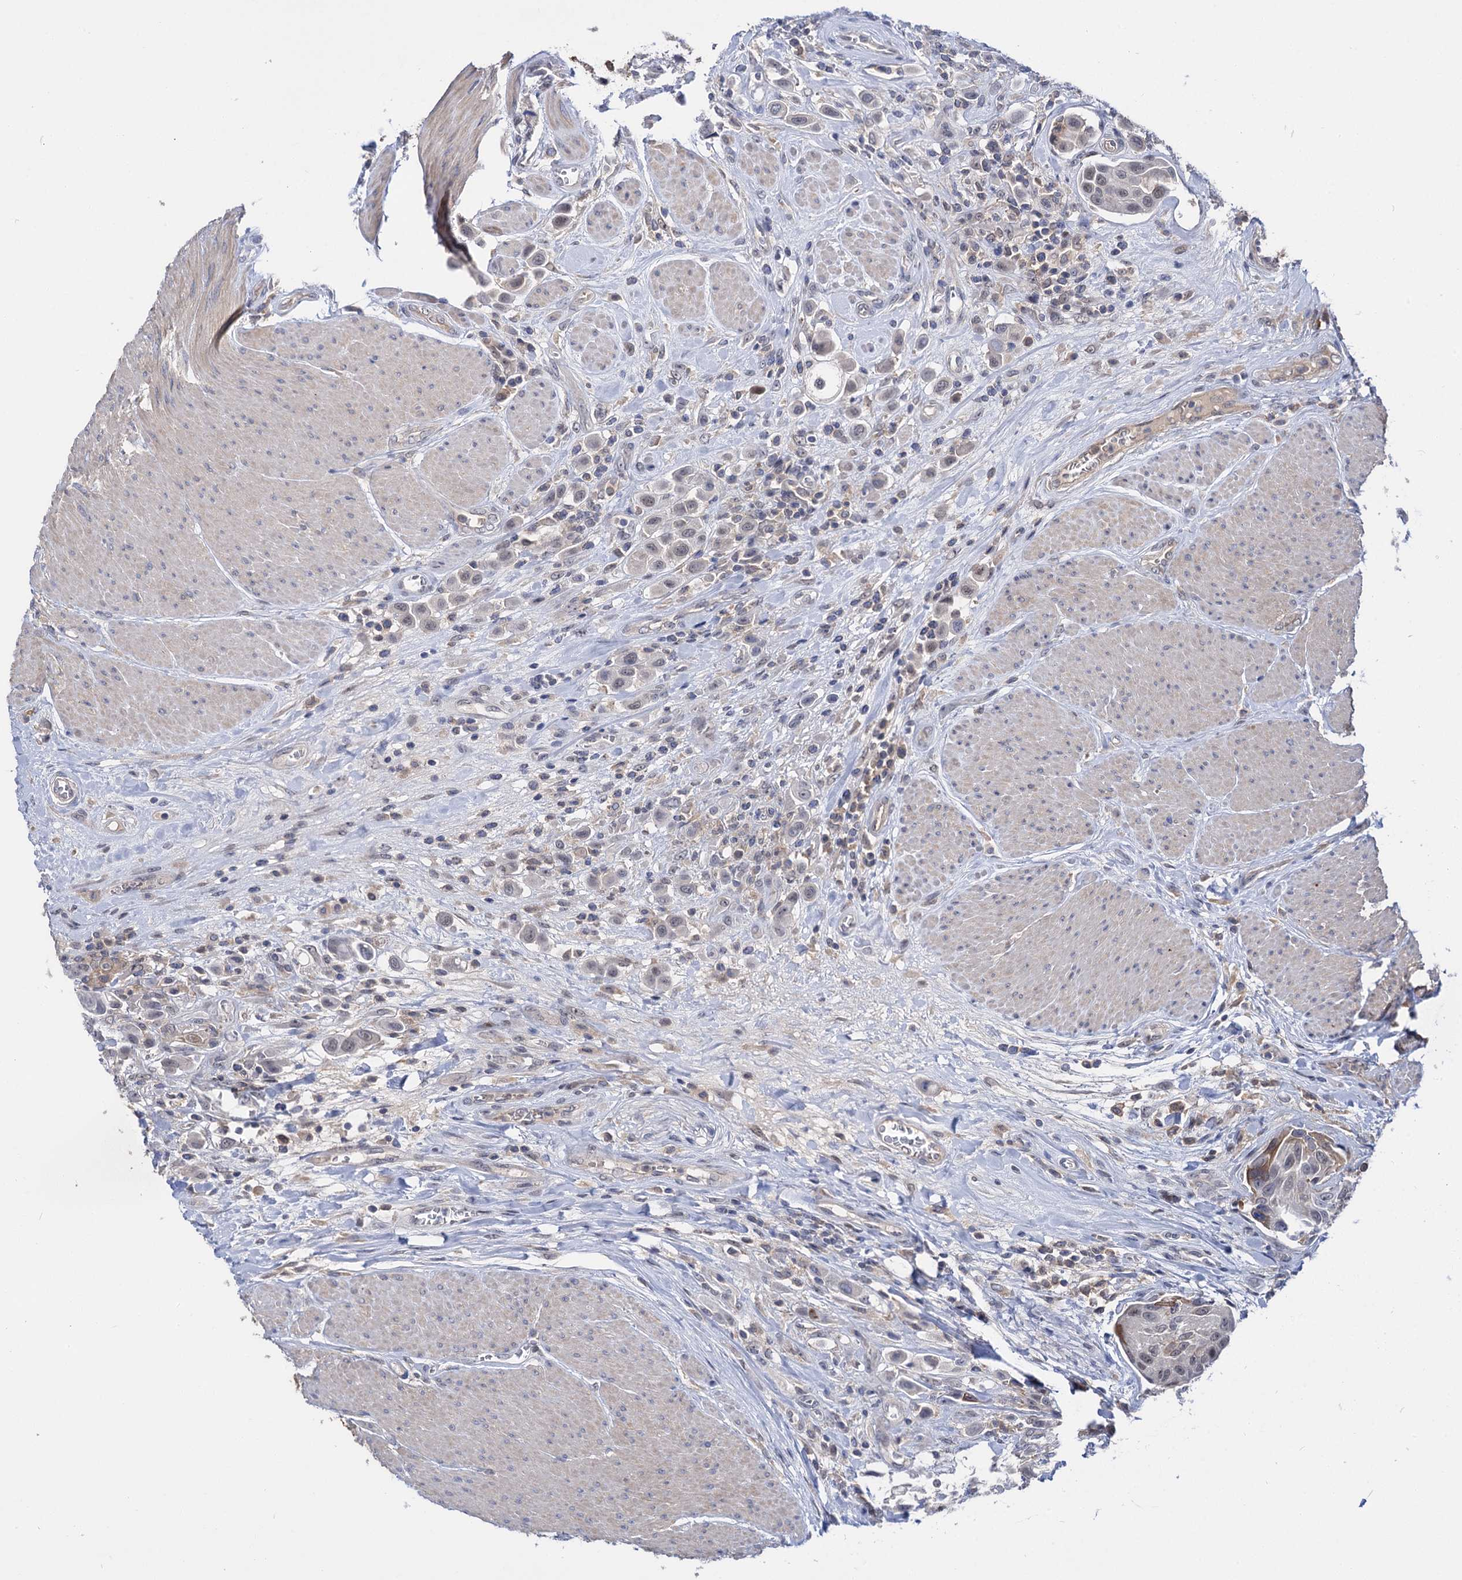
{"staining": {"intensity": "negative", "quantity": "none", "location": "none"}, "tissue": "urothelial cancer", "cell_type": "Tumor cells", "image_type": "cancer", "snomed": [{"axis": "morphology", "description": "Urothelial carcinoma, High grade"}, {"axis": "topography", "description": "Urinary bladder"}], "caption": "An immunohistochemistry (IHC) micrograph of urothelial cancer is shown. There is no staining in tumor cells of urothelial cancer.", "gene": "NEK10", "patient": {"sex": "male", "age": 50}}